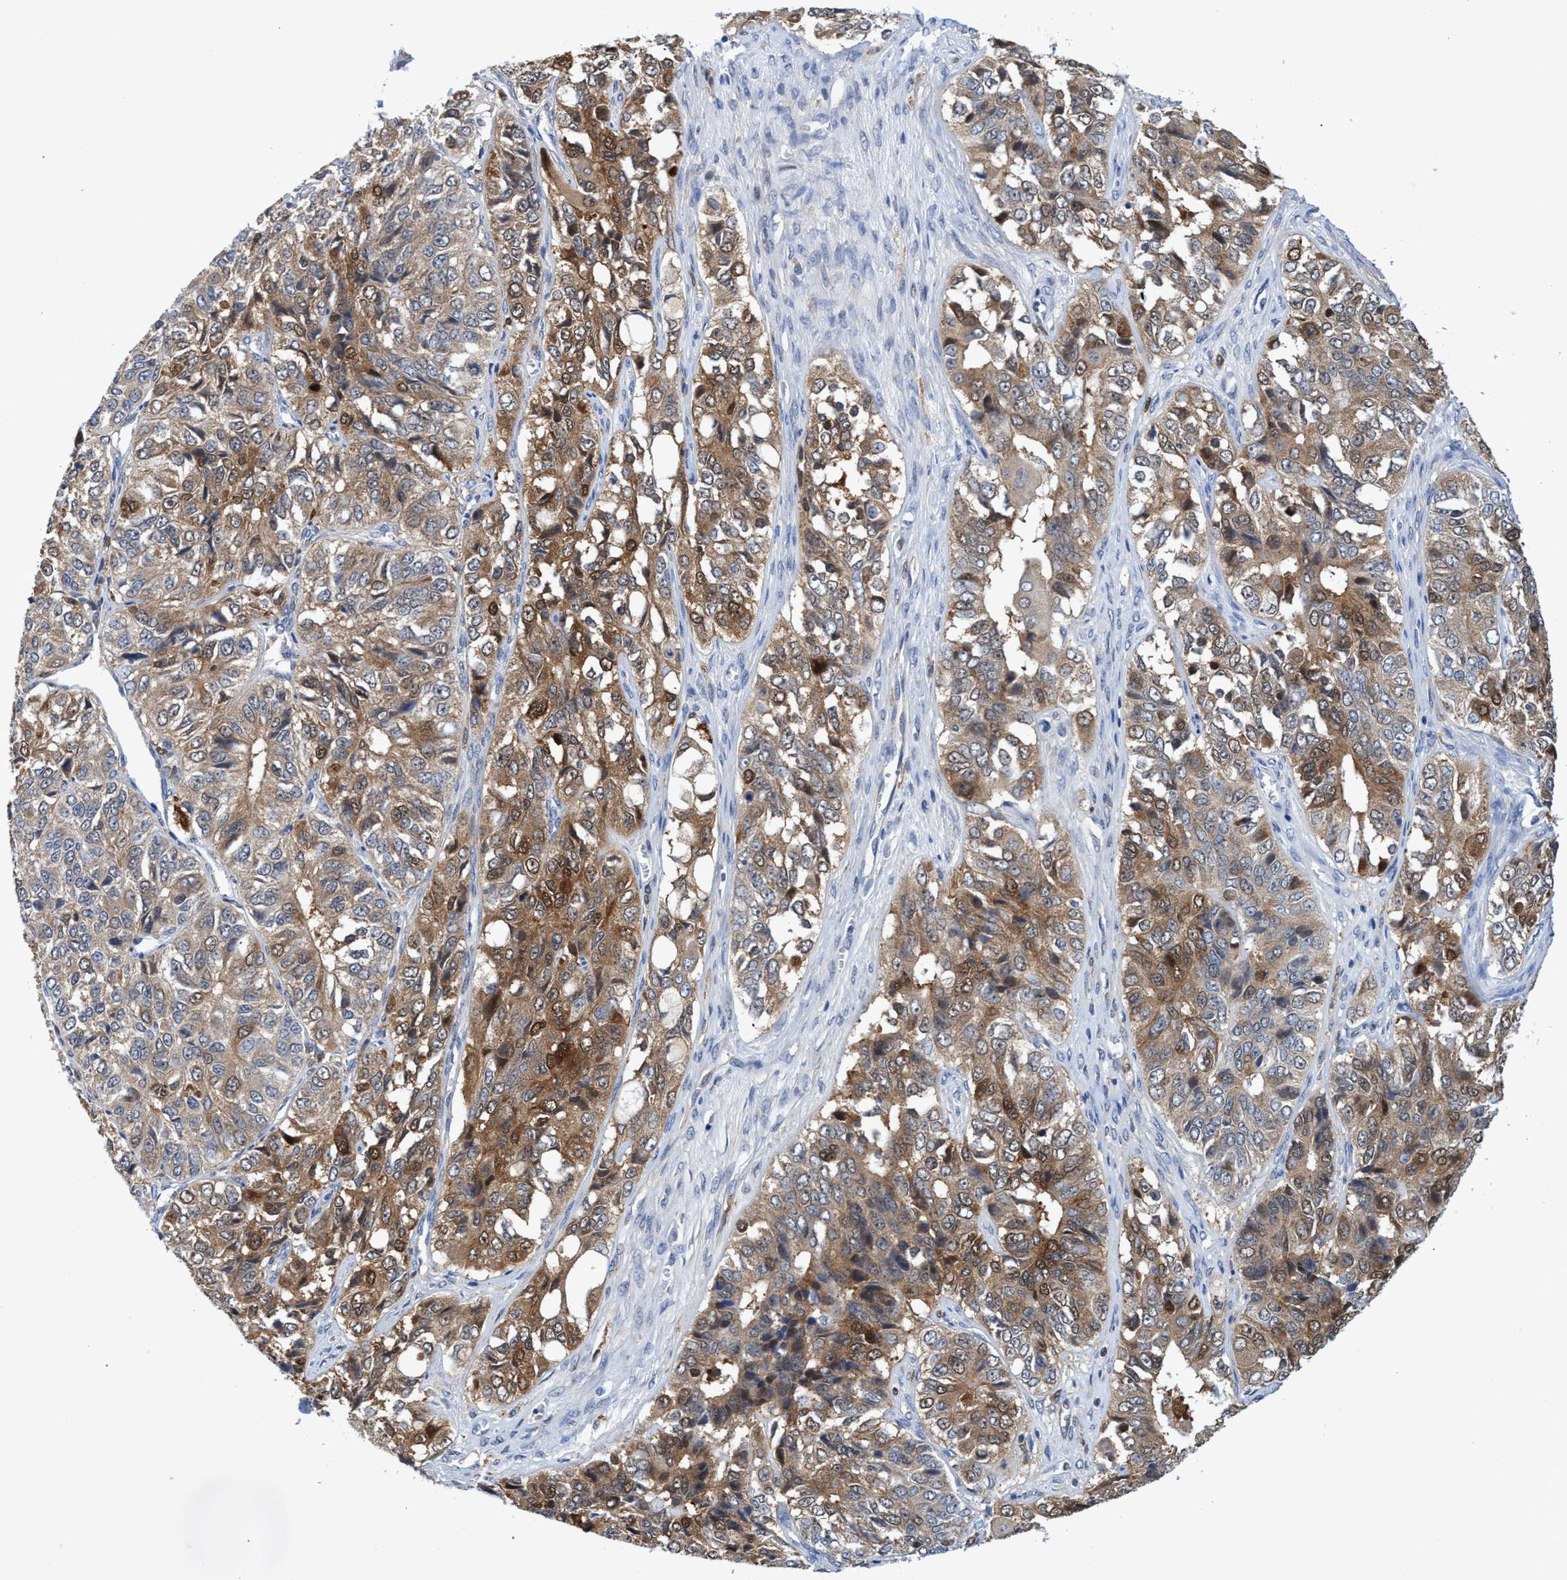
{"staining": {"intensity": "moderate", "quantity": ">75%", "location": "cytoplasmic/membranous"}, "tissue": "ovarian cancer", "cell_type": "Tumor cells", "image_type": "cancer", "snomed": [{"axis": "morphology", "description": "Carcinoma, endometroid"}, {"axis": "topography", "description": "Ovary"}], "caption": "This micrograph reveals IHC staining of ovarian cancer (endometroid carcinoma), with medium moderate cytoplasmic/membranous positivity in about >75% of tumor cells.", "gene": "PNPO", "patient": {"sex": "female", "age": 51}}